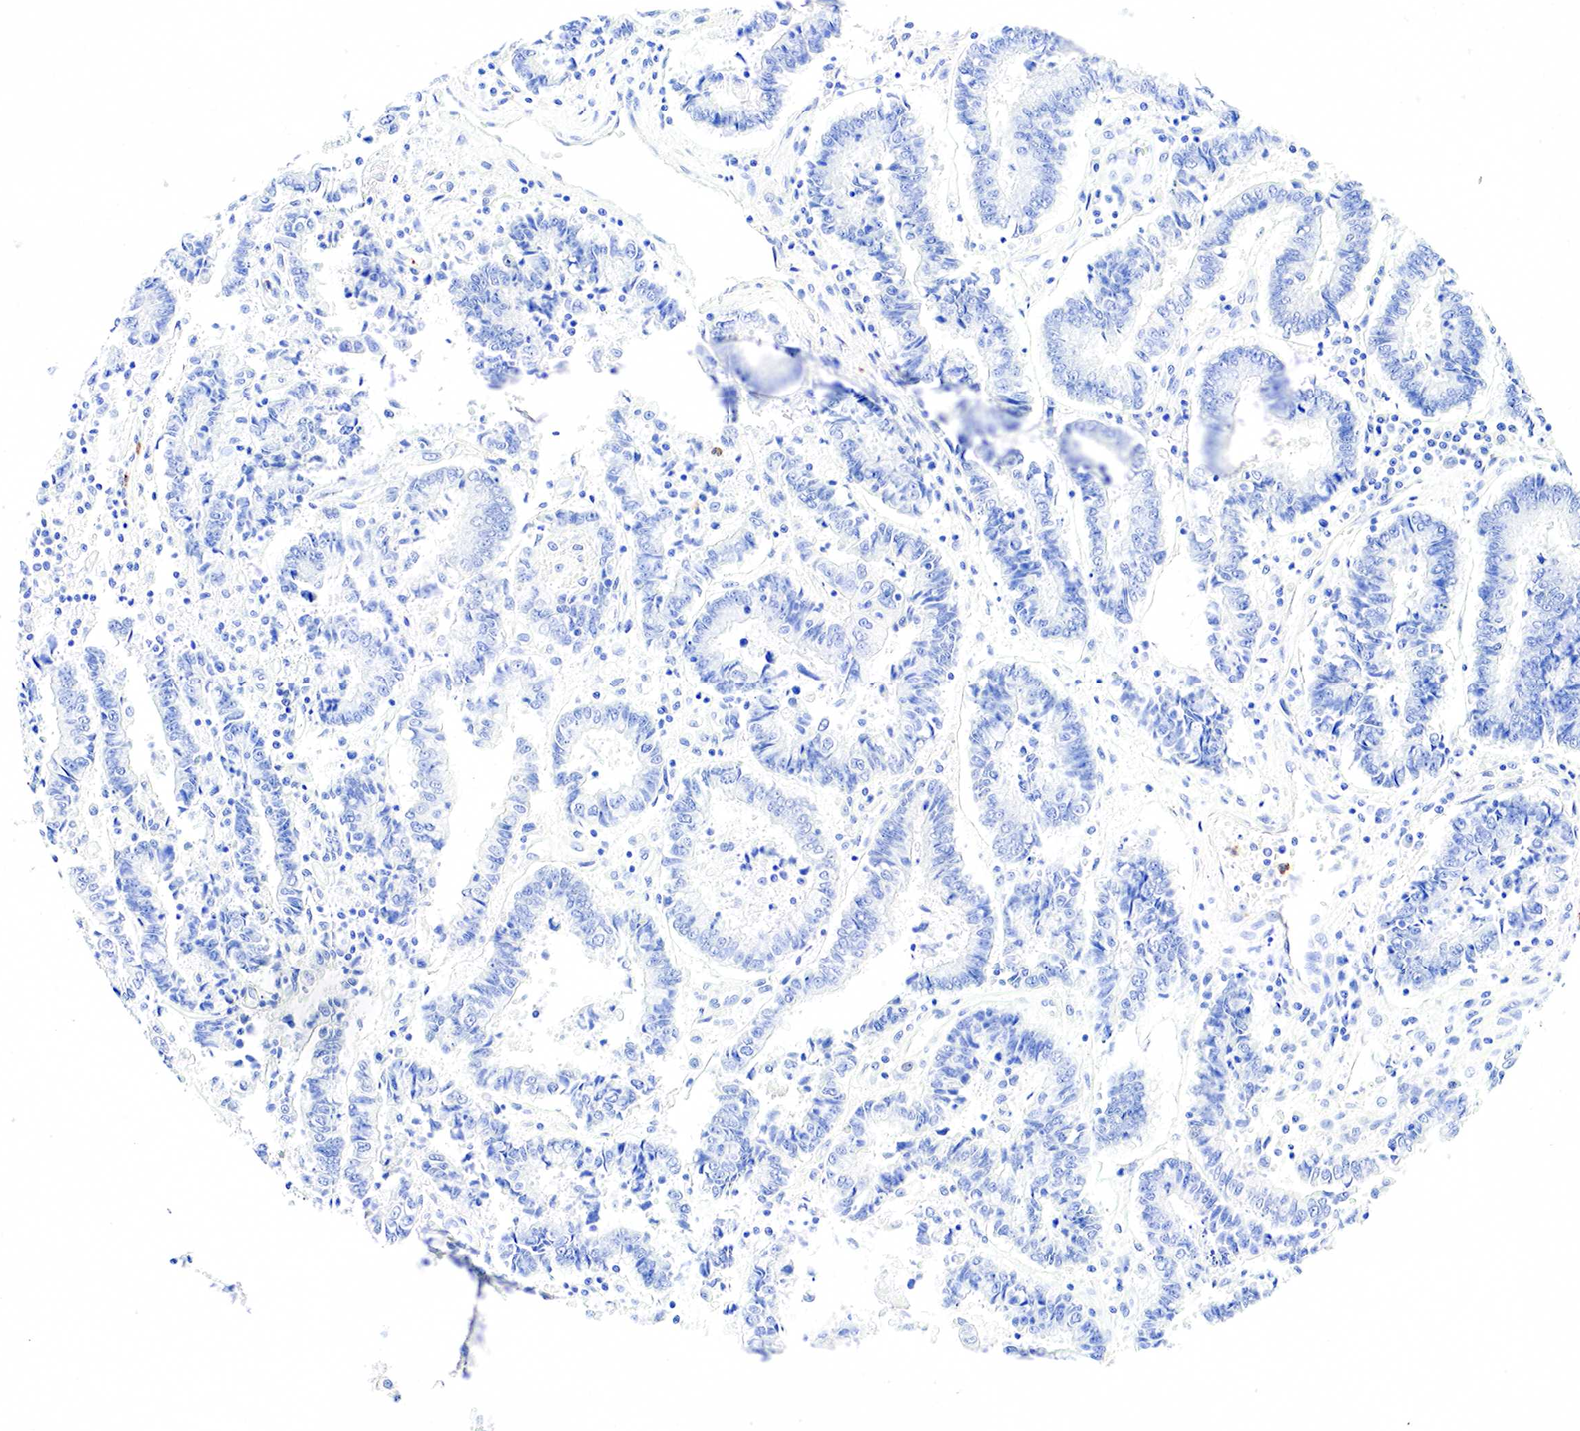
{"staining": {"intensity": "negative", "quantity": "none", "location": "none"}, "tissue": "endometrial cancer", "cell_type": "Tumor cells", "image_type": "cancer", "snomed": [{"axis": "morphology", "description": "Adenocarcinoma, NOS"}, {"axis": "topography", "description": "Endometrium"}], "caption": "Tumor cells are negative for protein expression in human adenocarcinoma (endometrial).", "gene": "FUT4", "patient": {"sex": "female", "age": 75}}